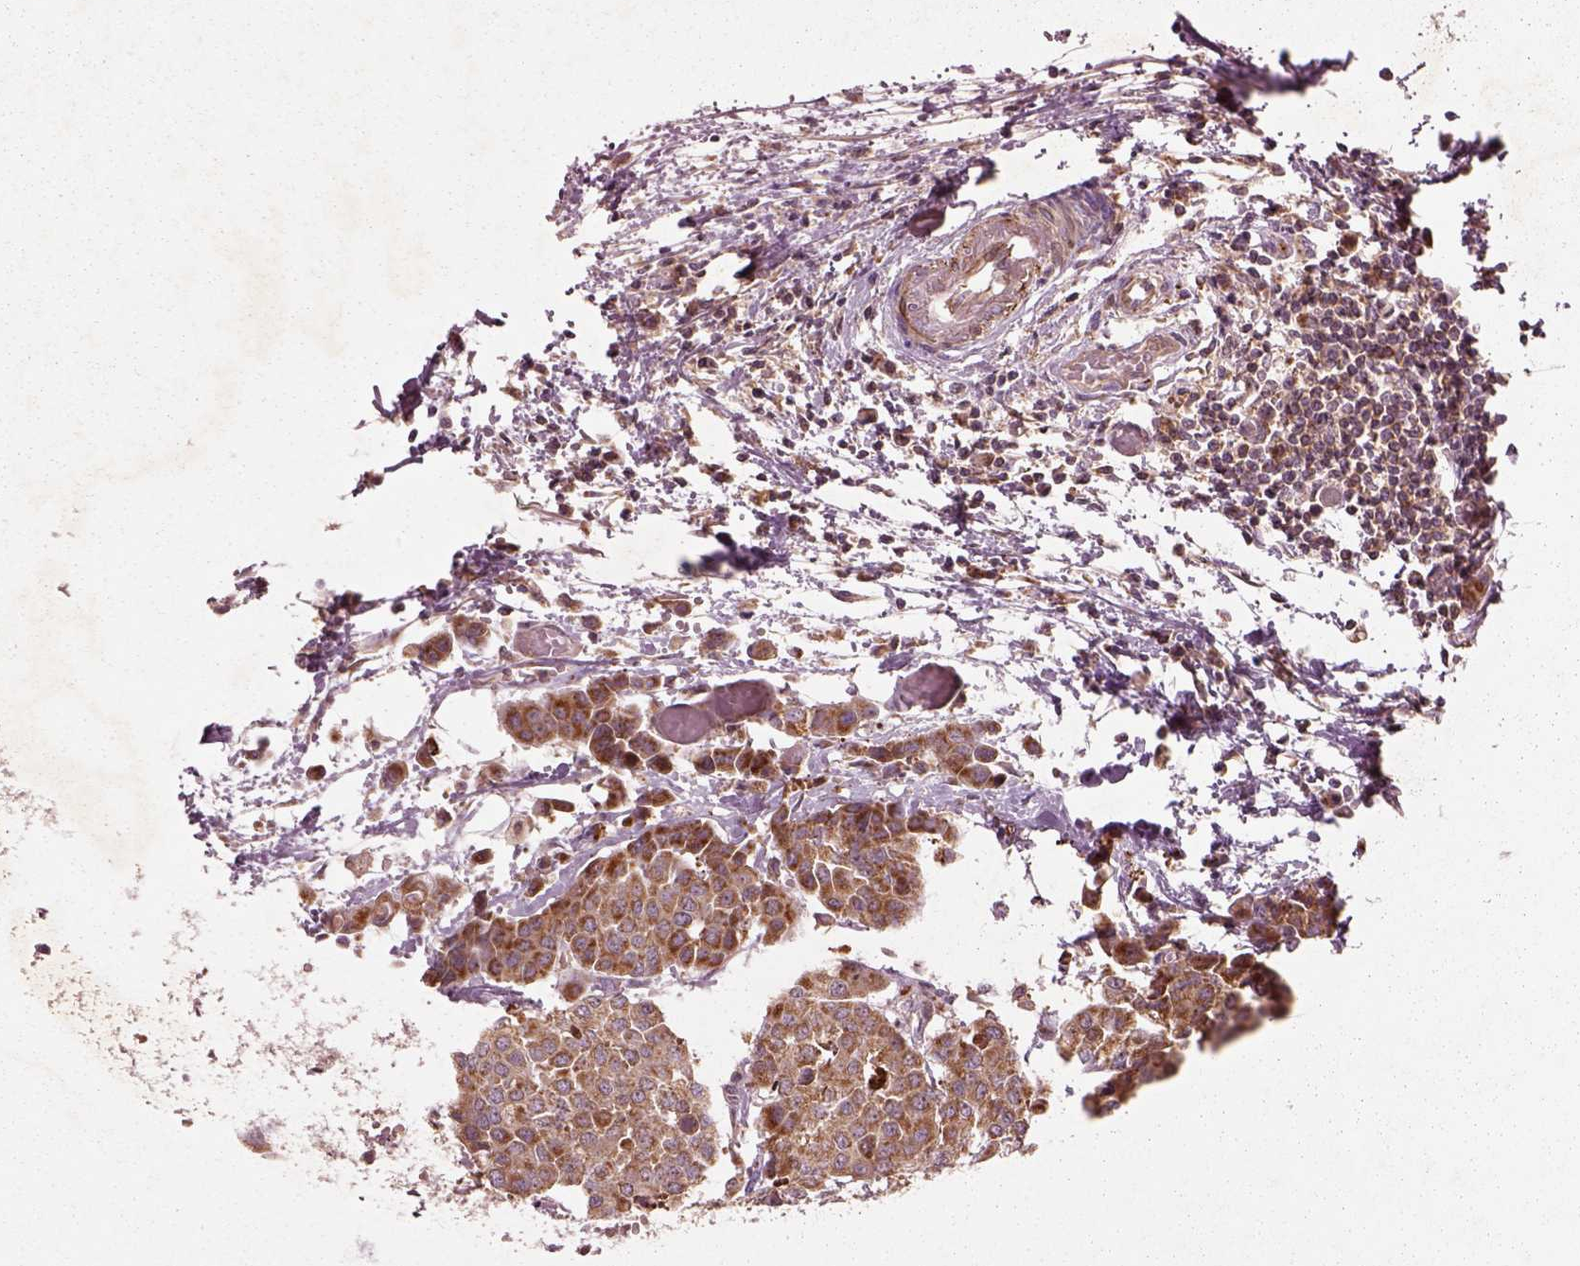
{"staining": {"intensity": "moderate", "quantity": ">75%", "location": "cytoplasmic/membranous"}, "tissue": "carcinoid", "cell_type": "Tumor cells", "image_type": "cancer", "snomed": [{"axis": "morphology", "description": "Carcinoid, malignant, NOS"}, {"axis": "topography", "description": "Colon"}], "caption": "Moderate cytoplasmic/membranous expression for a protein is appreciated in about >75% of tumor cells of carcinoid using immunohistochemistry (IHC).", "gene": "SLC25A5", "patient": {"sex": "male", "age": 81}}